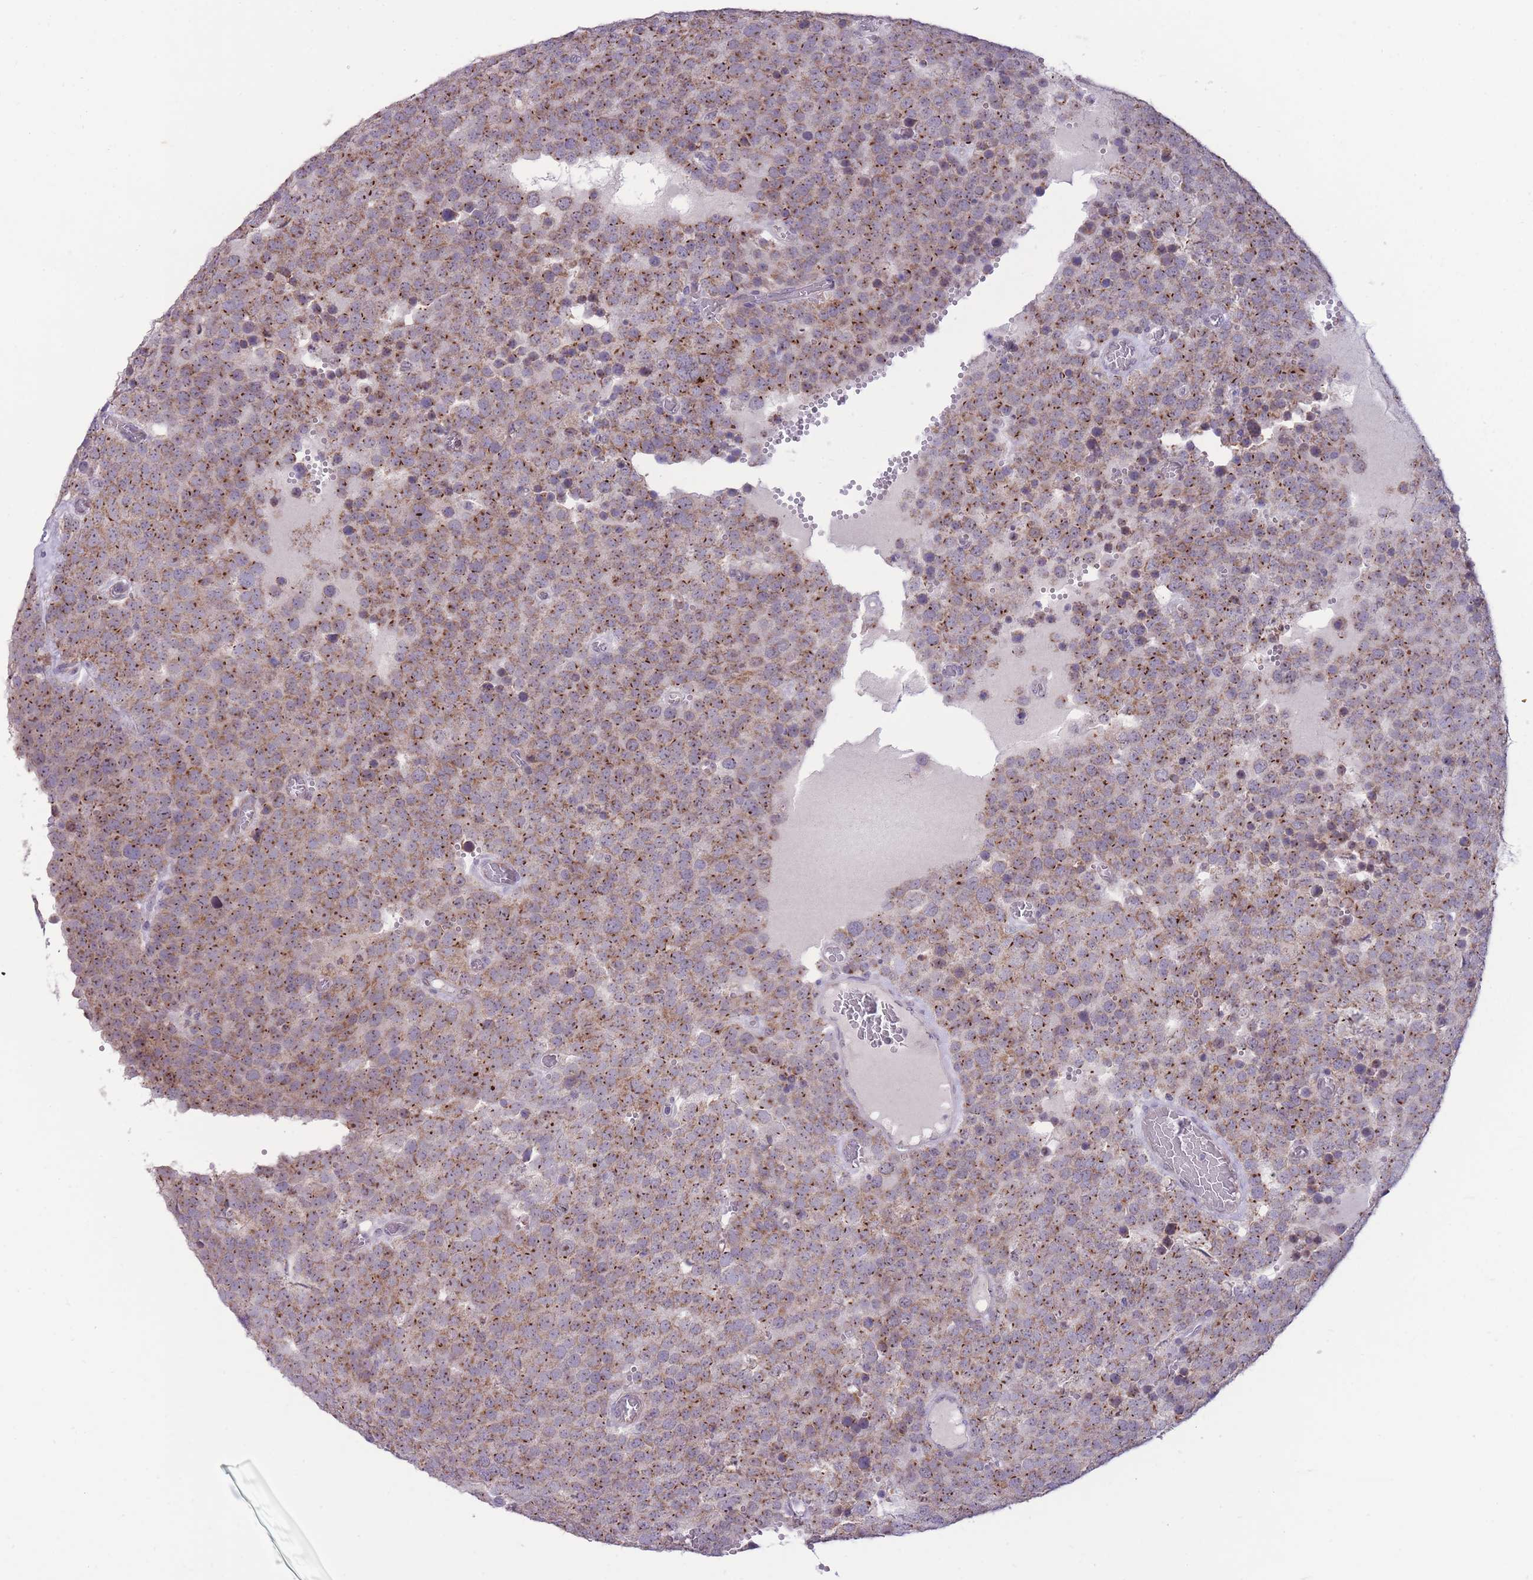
{"staining": {"intensity": "moderate", "quantity": ">75%", "location": "cytoplasmic/membranous,nuclear"}, "tissue": "testis cancer", "cell_type": "Tumor cells", "image_type": "cancer", "snomed": [{"axis": "morphology", "description": "Normal tissue, NOS"}, {"axis": "morphology", "description": "Seminoma, NOS"}, {"axis": "topography", "description": "Testis"}], "caption": "This image displays immunohistochemistry (IHC) staining of seminoma (testis), with medium moderate cytoplasmic/membranous and nuclear positivity in about >75% of tumor cells.", "gene": "MCIDAS", "patient": {"sex": "male", "age": 71}}